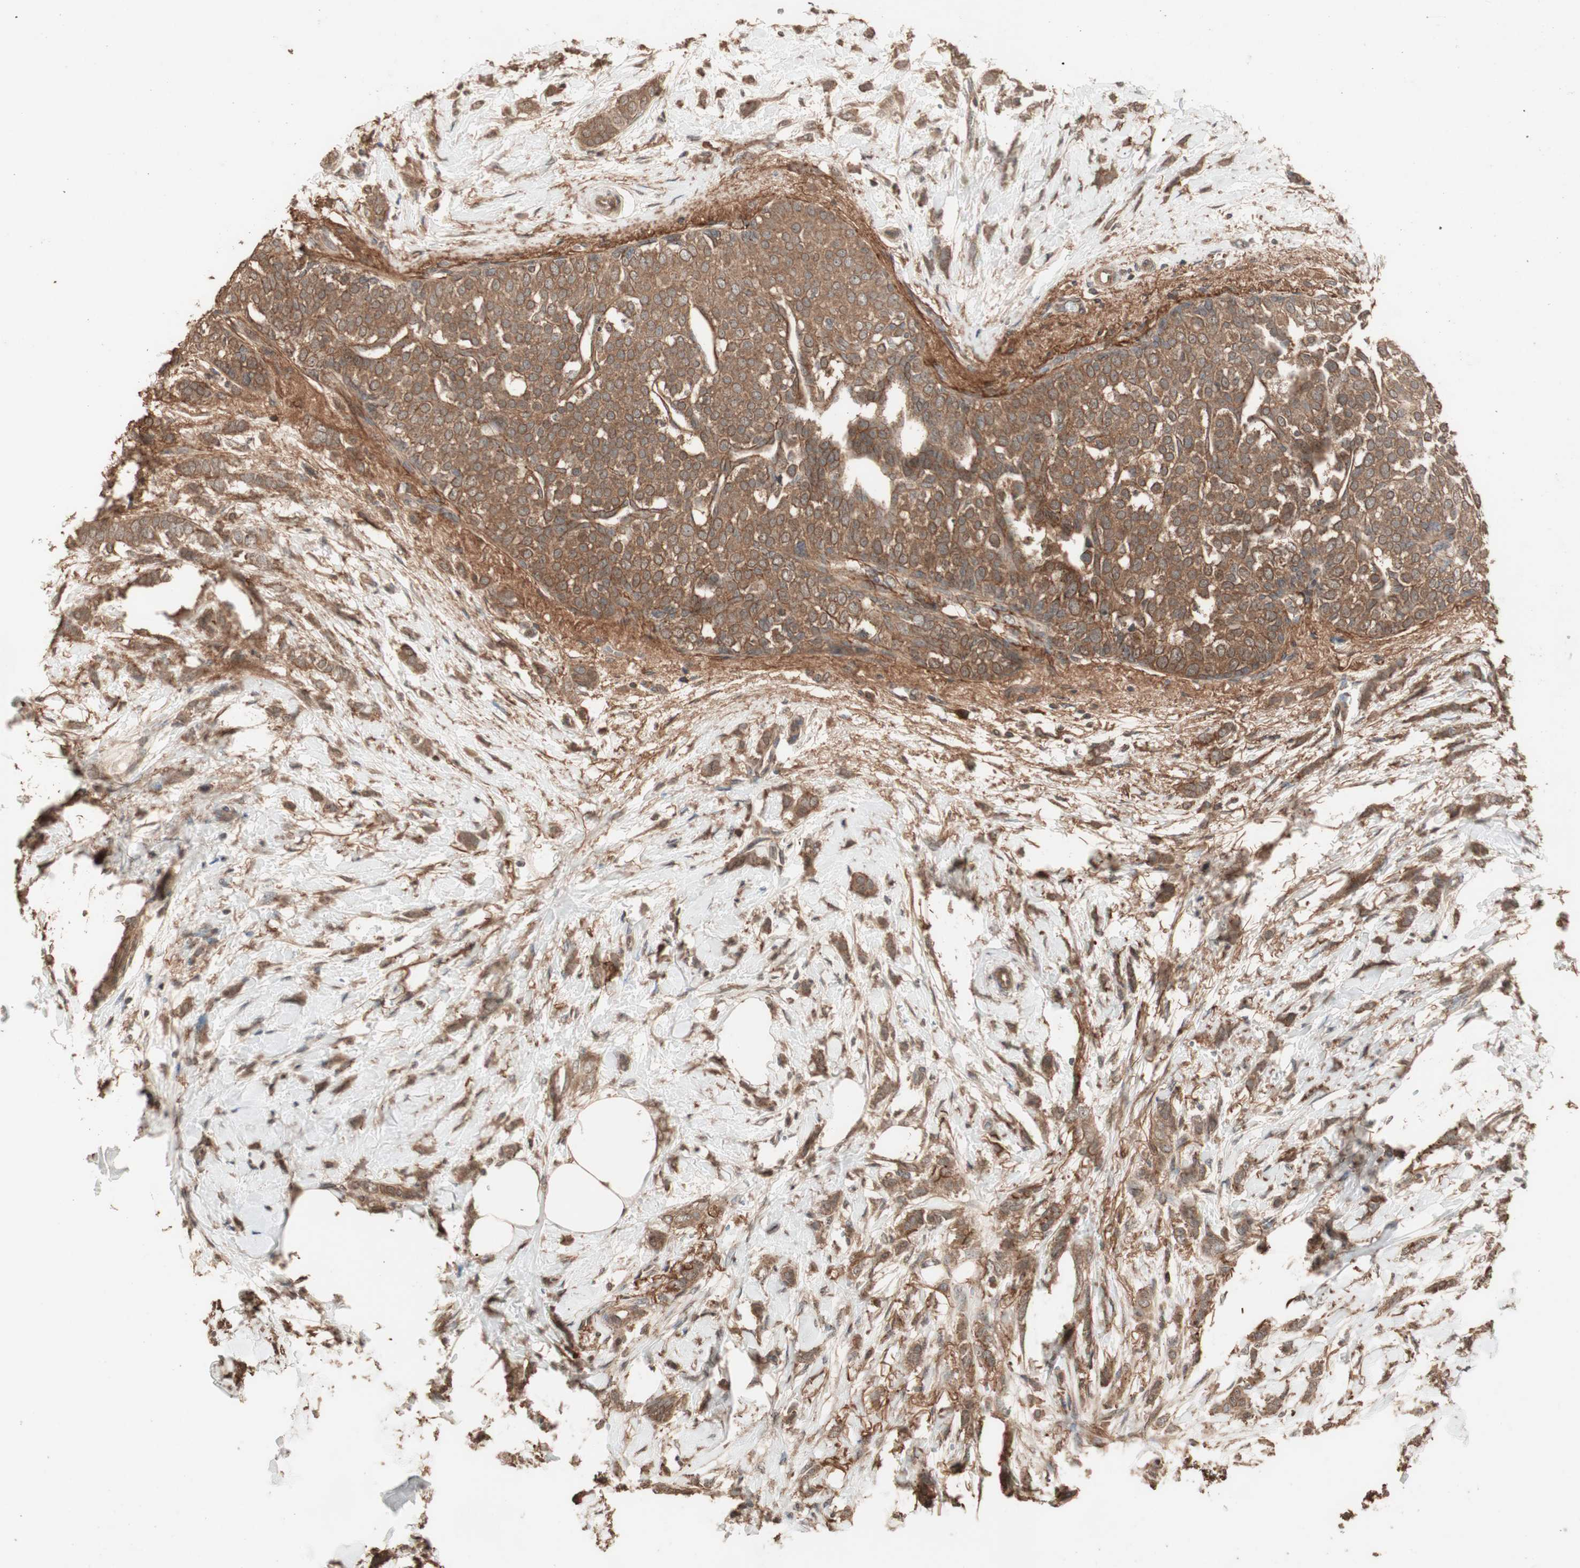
{"staining": {"intensity": "moderate", "quantity": ">75%", "location": "cytoplasmic/membranous"}, "tissue": "breast cancer", "cell_type": "Tumor cells", "image_type": "cancer", "snomed": [{"axis": "morphology", "description": "Lobular carcinoma, in situ"}, {"axis": "morphology", "description": "Lobular carcinoma"}, {"axis": "topography", "description": "Breast"}], "caption": "IHC (DAB) staining of human breast cancer (lobular carcinoma in situ) shows moderate cytoplasmic/membranous protein staining in about >75% of tumor cells.", "gene": "USP20", "patient": {"sex": "female", "age": 41}}